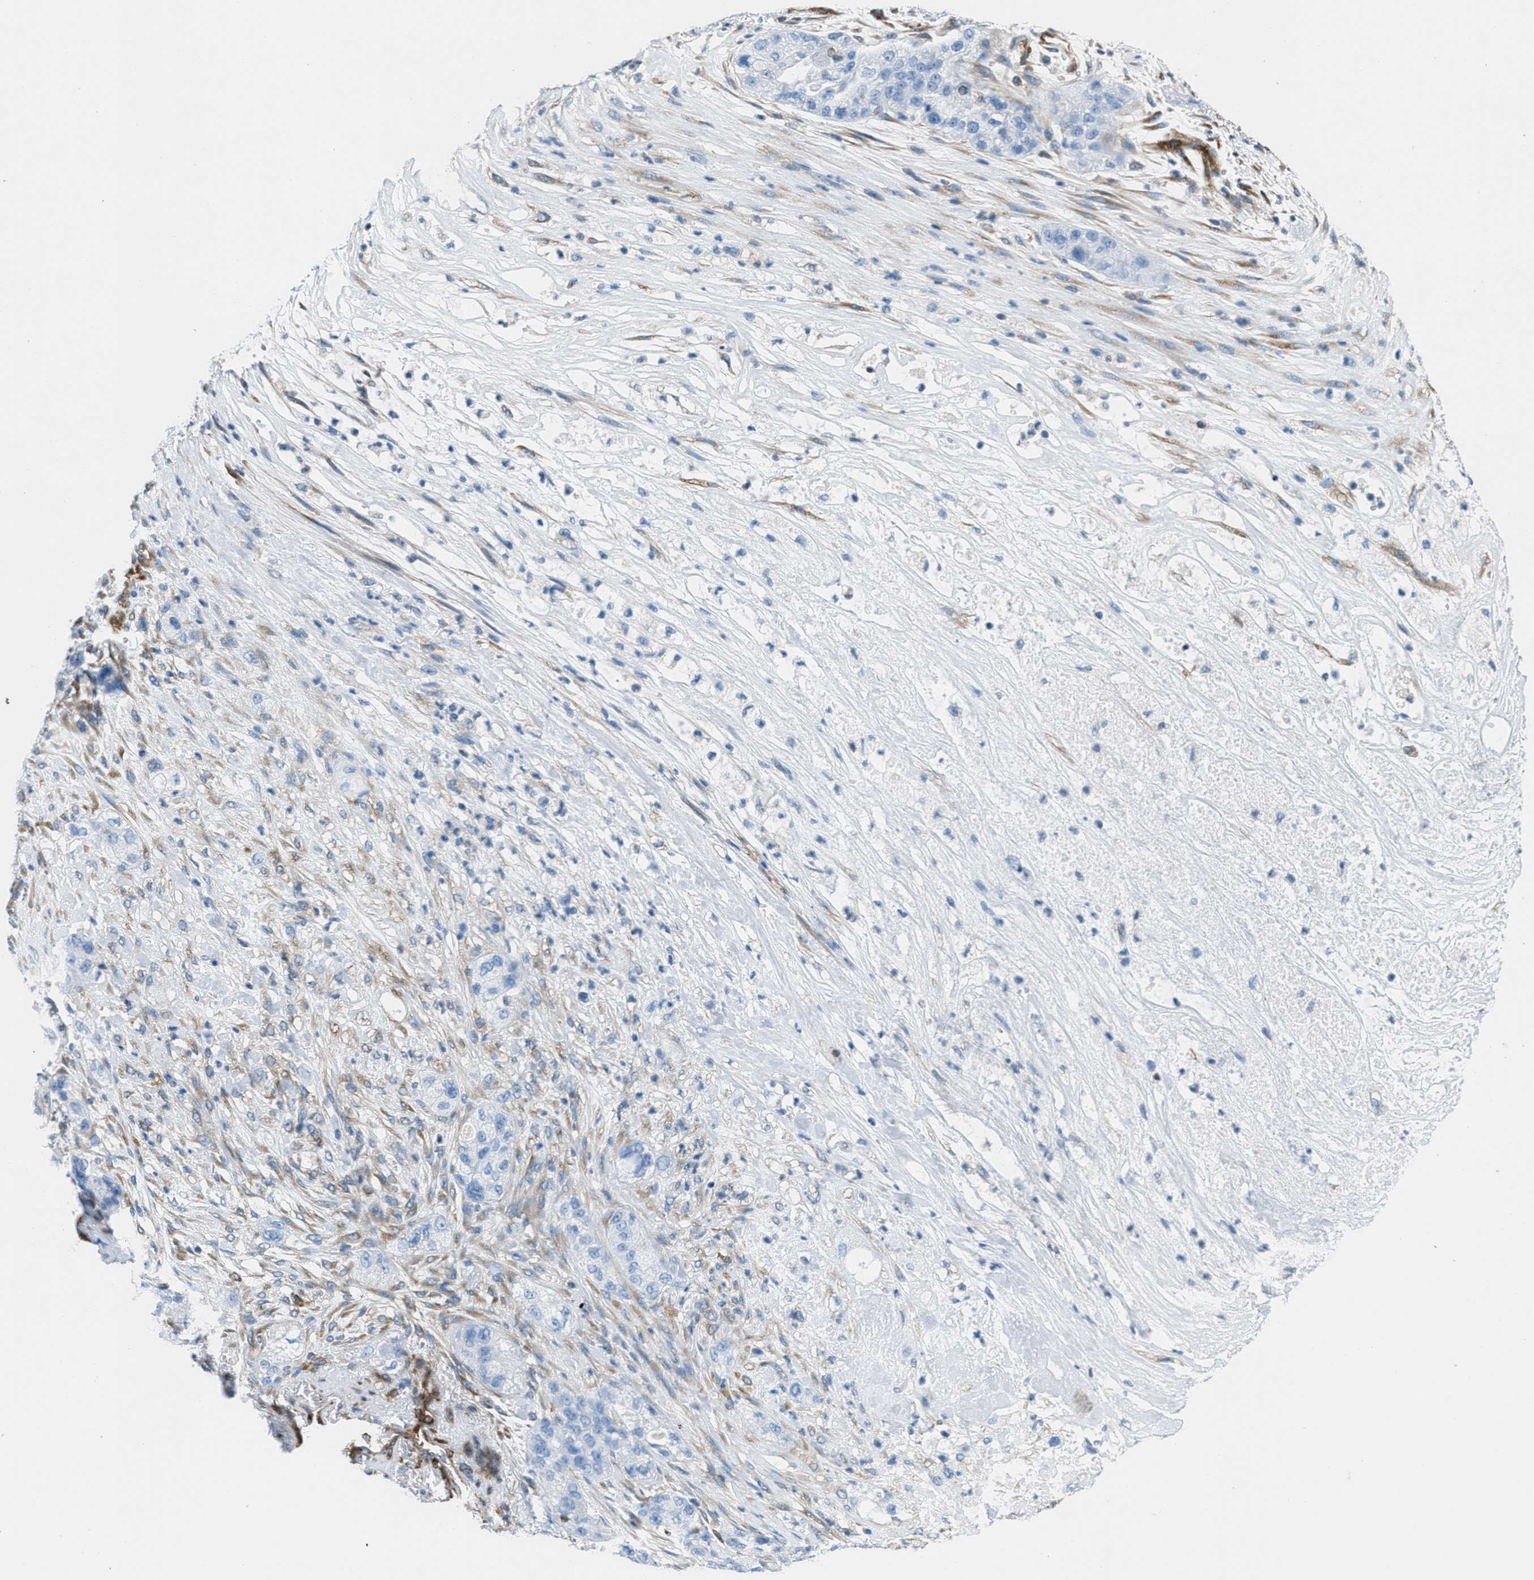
{"staining": {"intensity": "negative", "quantity": "none", "location": "none"}, "tissue": "pancreatic cancer", "cell_type": "Tumor cells", "image_type": "cancer", "snomed": [{"axis": "morphology", "description": "Adenocarcinoma, NOS"}, {"axis": "topography", "description": "Pancreas"}], "caption": "Pancreatic cancer (adenocarcinoma) was stained to show a protein in brown. There is no significant positivity in tumor cells. (Brightfield microscopy of DAB immunohistochemistry (IHC) at high magnification).", "gene": "MAPRE2", "patient": {"sex": "female", "age": 78}}